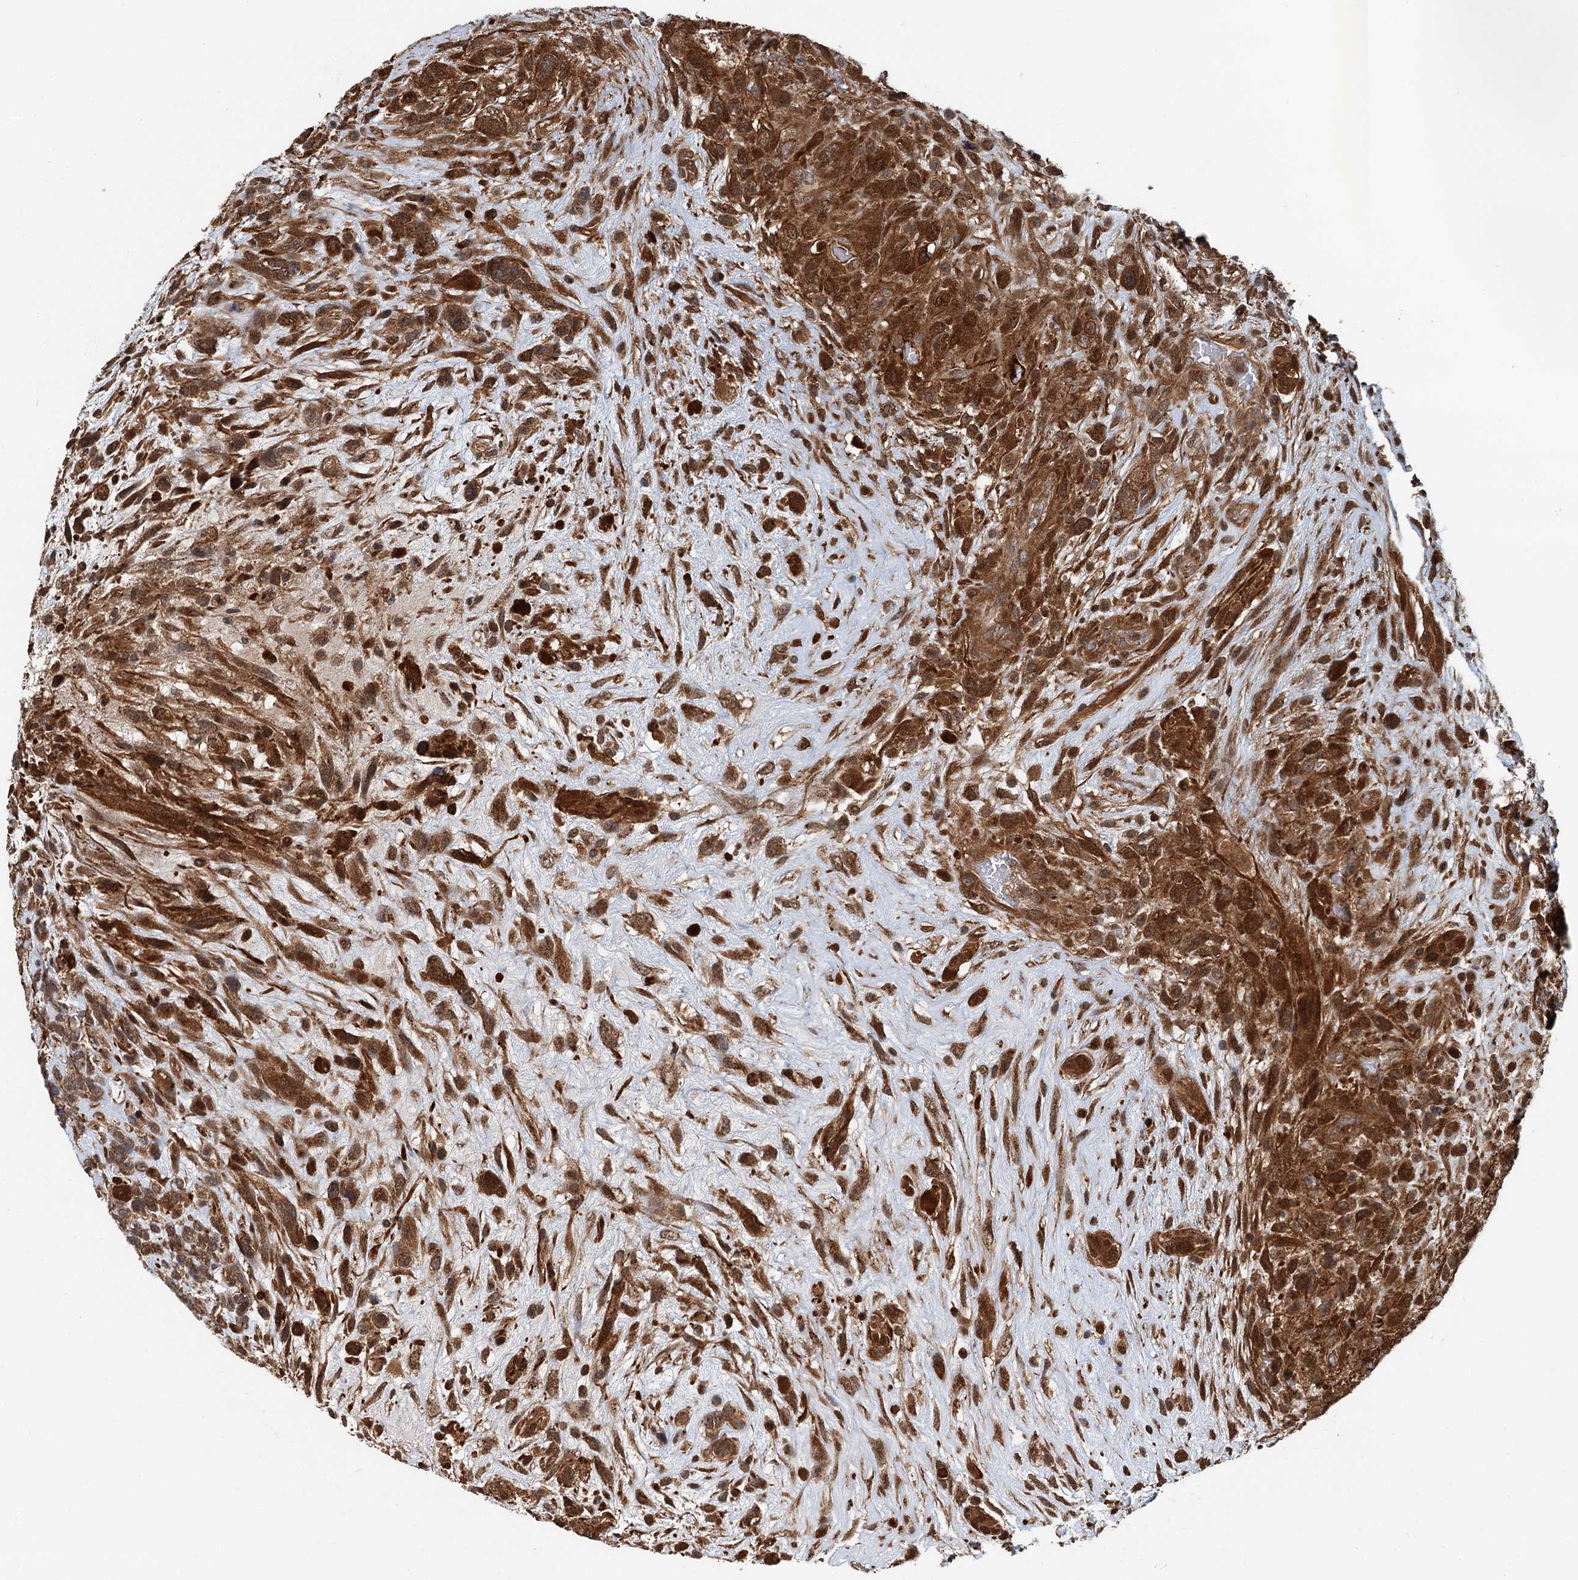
{"staining": {"intensity": "strong", "quantity": ">75%", "location": "cytoplasmic/membranous,nuclear"}, "tissue": "glioma", "cell_type": "Tumor cells", "image_type": "cancer", "snomed": [{"axis": "morphology", "description": "Glioma, malignant, High grade"}, {"axis": "topography", "description": "Brain"}], "caption": "The micrograph demonstrates staining of malignant high-grade glioma, revealing strong cytoplasmic/membranous and nuclear protein expression (brown color) within tumor cells. The staining is performed using DAB brown chromogen to label protein expression. The nuclei are counter-stained blue using hematoxylin.", "gene": "STUB1", "patient": {"sex": "male", "age": 61}}